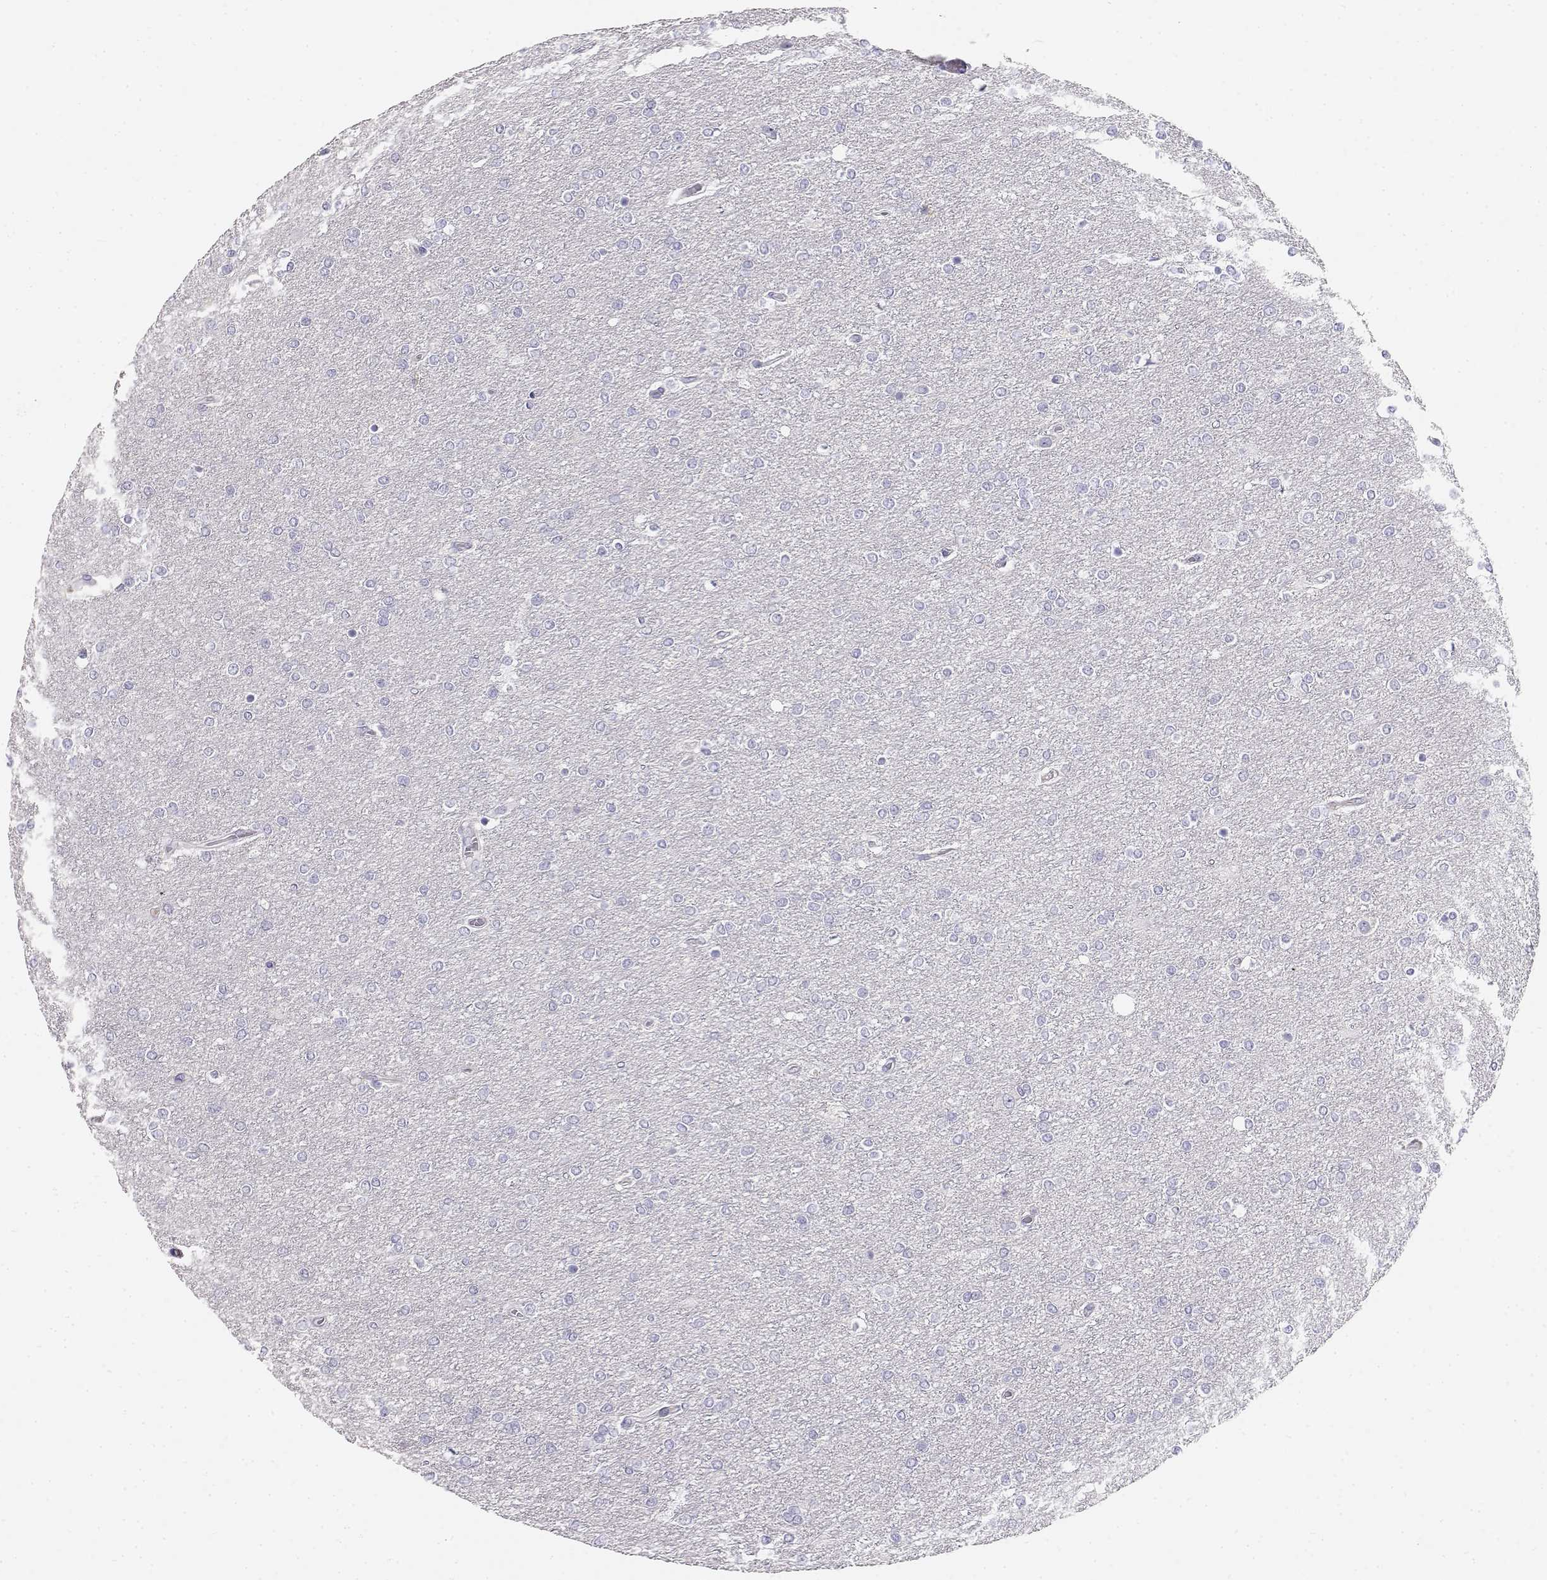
{"staining": {"intensity": "negative", "quantity": "none", "location": "none"}, "tissue": "glioma", "cell_type": "Tumor cells", "image_type": "cancer", "snomed": [{"axis": "morphology", "description": "Glioma, malignant, High grade"}, {"axis": "topography", "description": "Brain"}], "caption": "Glioma was stained to show a protein in brown. There is no significant staining in tumor cells. (DAB IHC with hematoxylin counter stain).", "gene": "GPR174", "patient": {"sex": "female", "age": 61}}